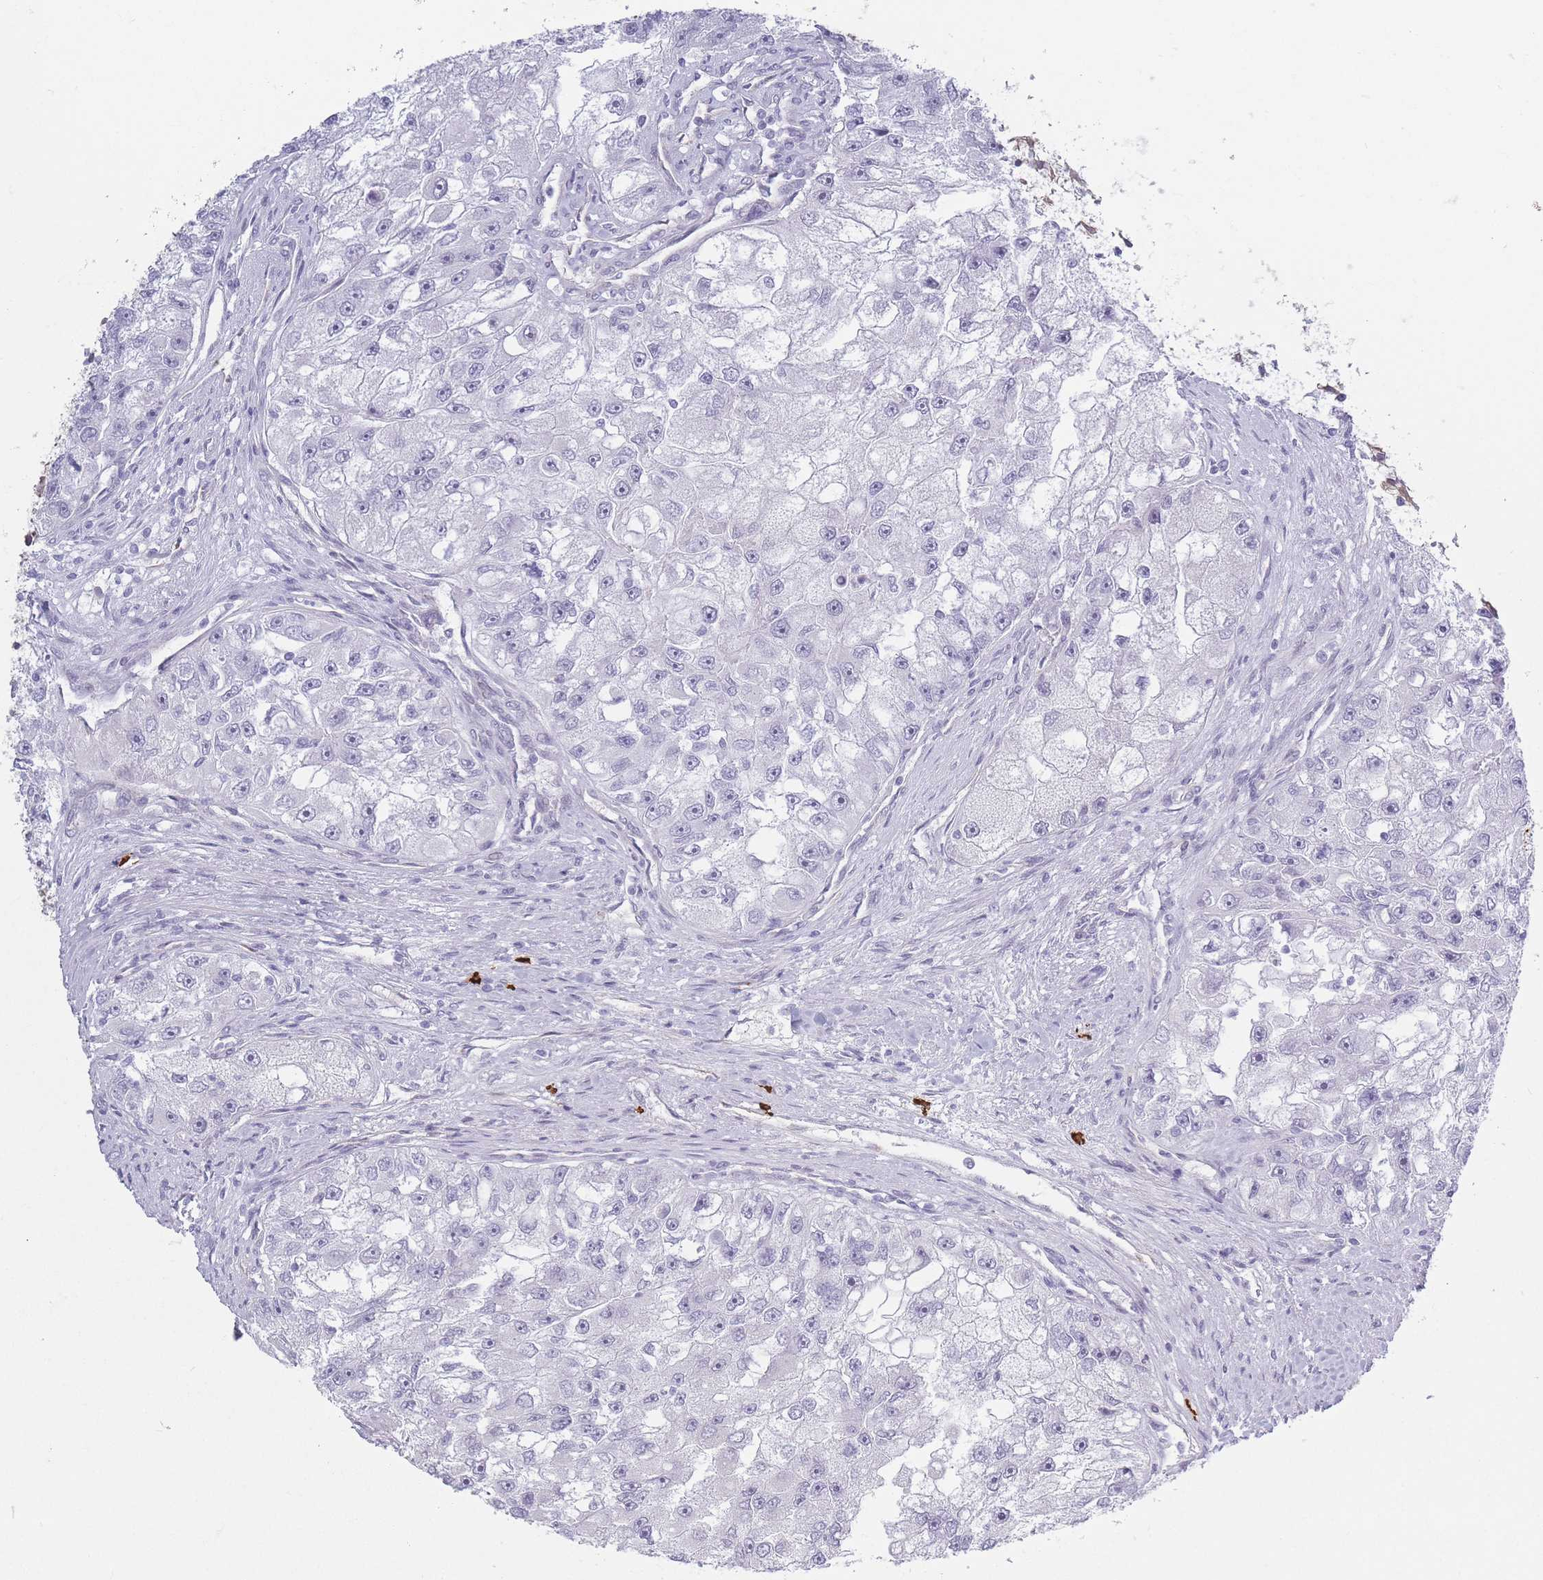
{"staining": {"intensity": "negative", "quantity": "none", "location": "none"}, "tissue": "renal cancer", "cell_type": "Tumor cells", "image_type": "cancer", "snomed": [{"axis": "morphology", "description": "Adenocarcinoma, NOS"}, {"axis": "topography", "description": "Kidney"}], "caption": "Human renal adenocarcinoma stained for a protein using immunohistochemistry reveals no staining in tumor cells.", "gene": "PLEKHG2", "patient": {"sex": "male", "age": 63}}